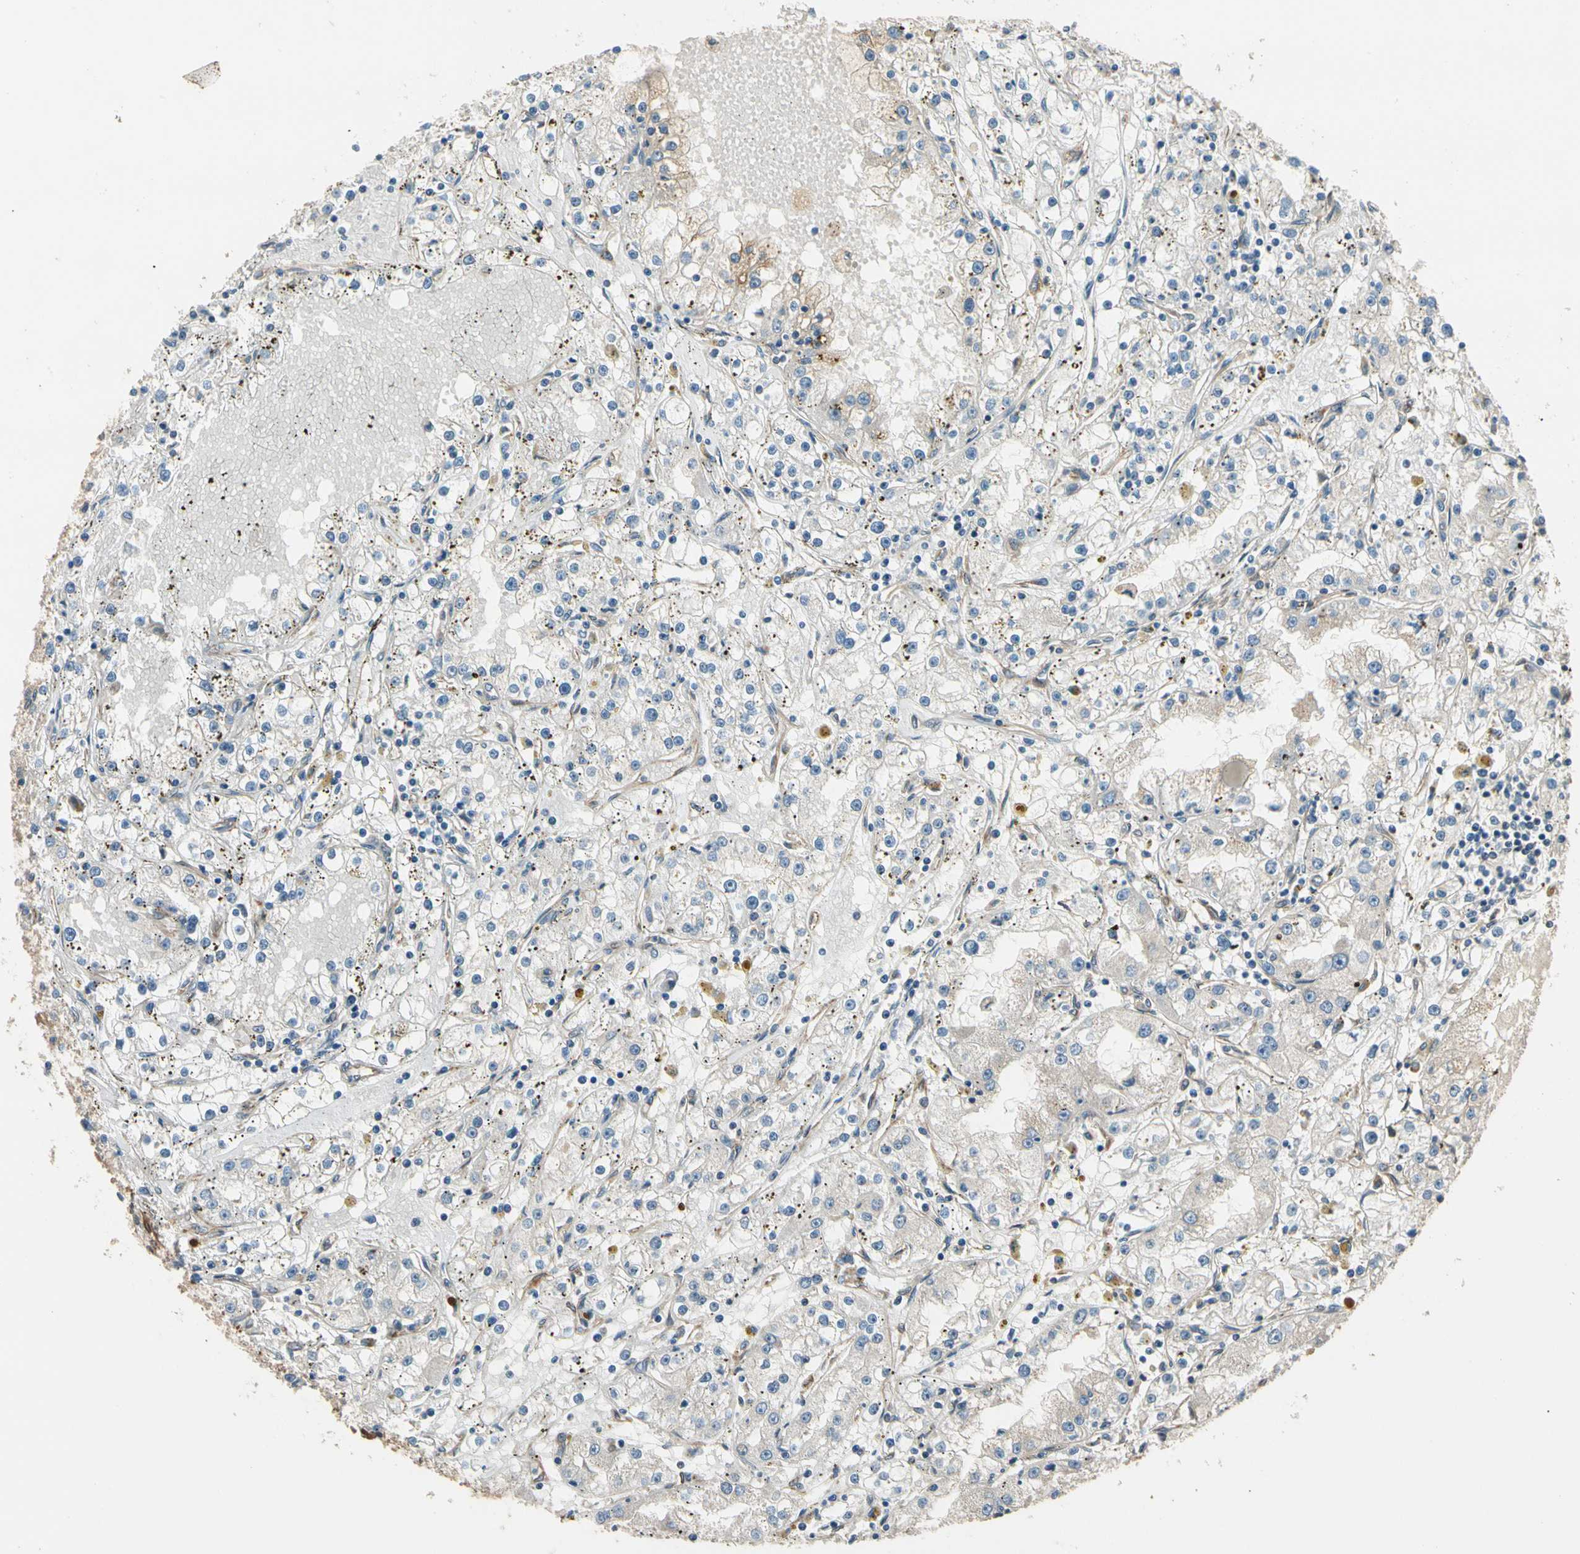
{"staining": {"intensity": "negative", "quantity": "none", "location": "none"}, "tissue": "renal cancer", "cell_type": "Tumor cells", "image_type": "cancer", "snomed": [{"axis": "morphology", "description": "Adenocarcinoma, NOS"}, {"axis": "topography", "description": "Kidney"}], "caption": "High power microscopy image of an immunohistochemistry photomicrograph of renal cancer (adenocarcinoma), revealing no significant positivity in tumor cells. Brightfield microscopy of immunohistochemistry (IHC) stained with DAB (brown) and hematoxylin (blue), captured at high magnification.", "gene": "ROCK2", "patient": {"sex": "male", "age": 56}}